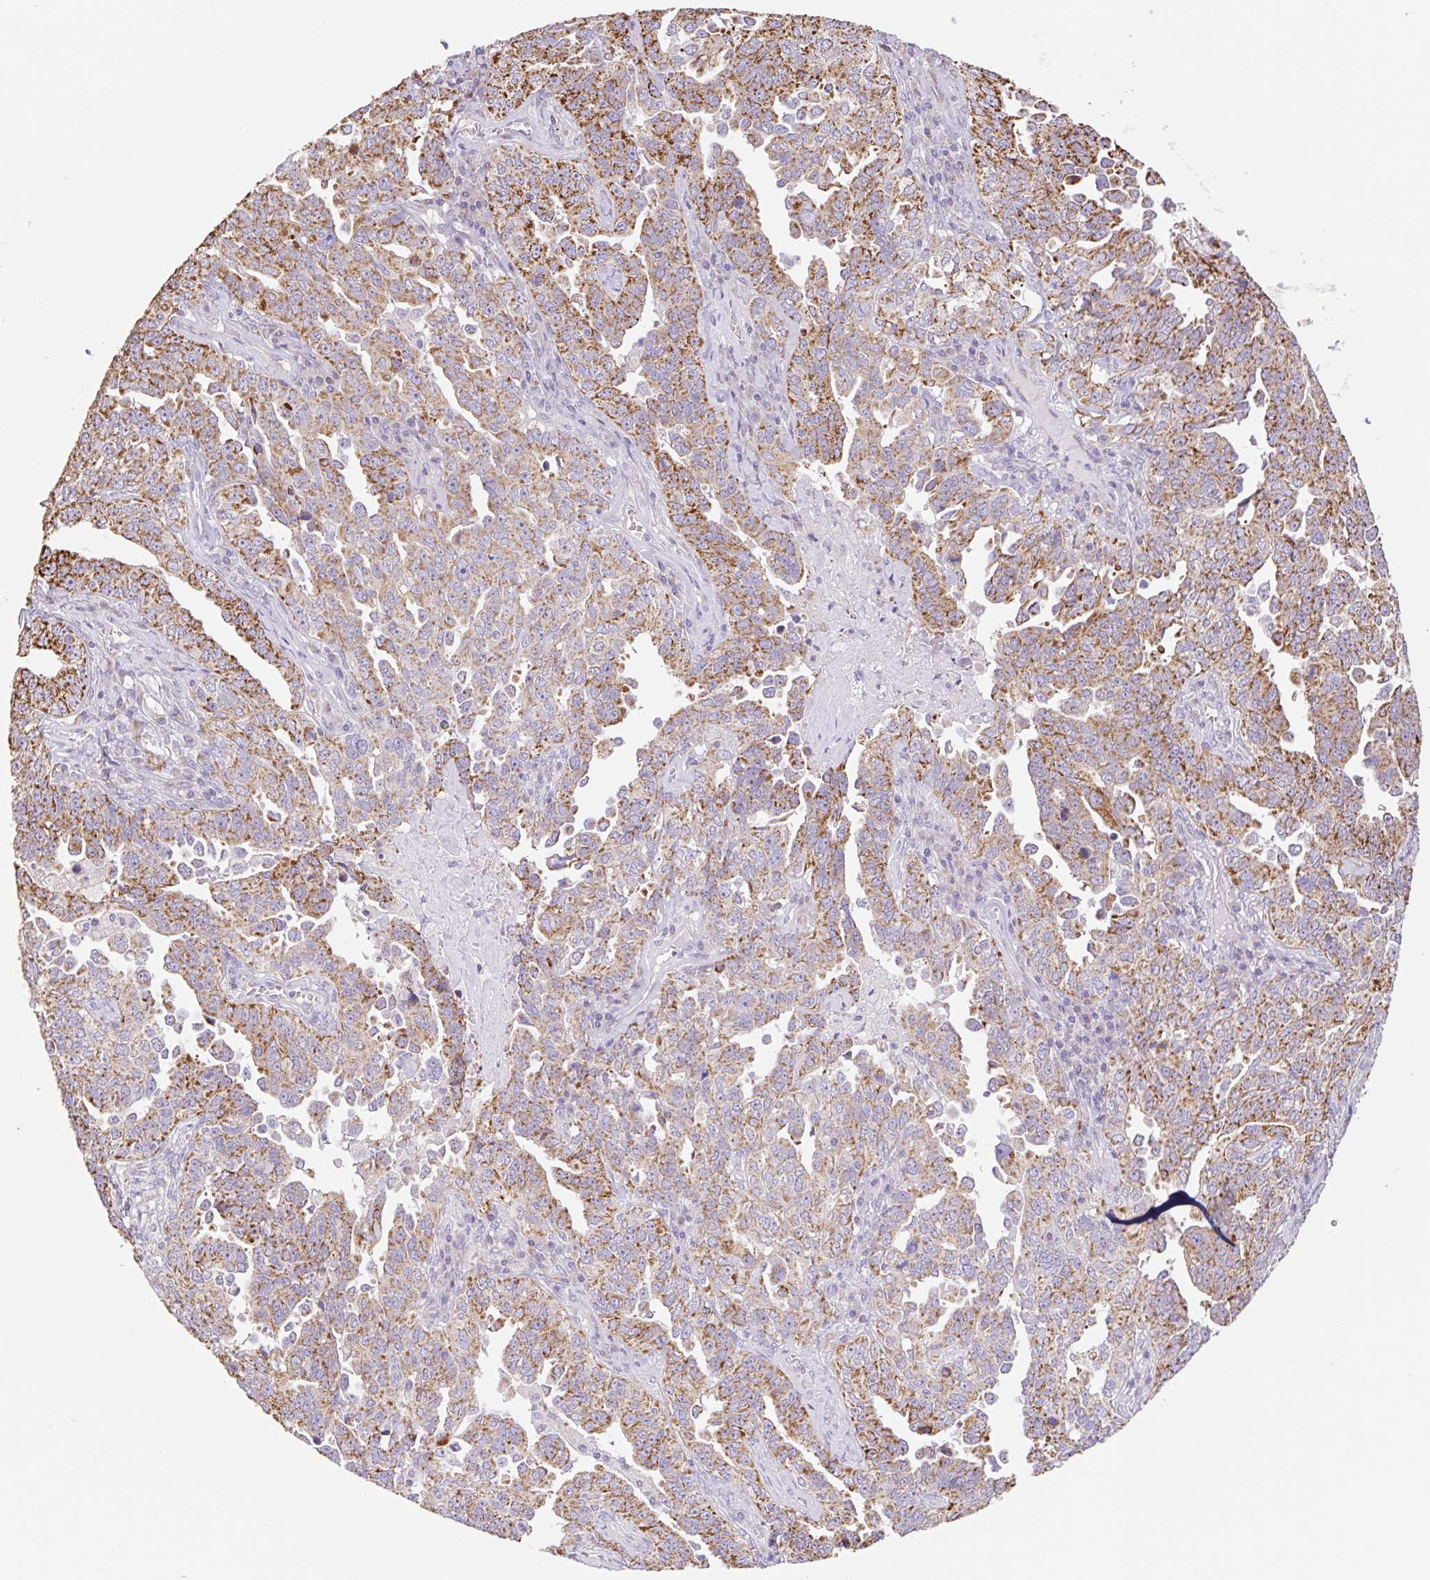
{"staining": {"intensity": "moderate", "quantity": ">75%", "location": "cytoplasmic/membranous"}, "tissue": "ovarian cancer", "cell_type": "Tumor cells", "image_type": "cancer", "snomed": [{"axis": "morphology", "description": "Carcinoma, endometroid"}, {"axis": "topography", "description": "Ovary"}], "caption": "The immunohistochemical stain shows moderate cytoplasmic/membranous staining in tumor cells of ovarian endometroid carcinoma tissue. The staining was performed using DAB, with brown indicating positive protein expression. Nuclei are stained blue with hematoxylin.", "gene": "COPZ2", "patient": {"sex": "female", "age": 62}}